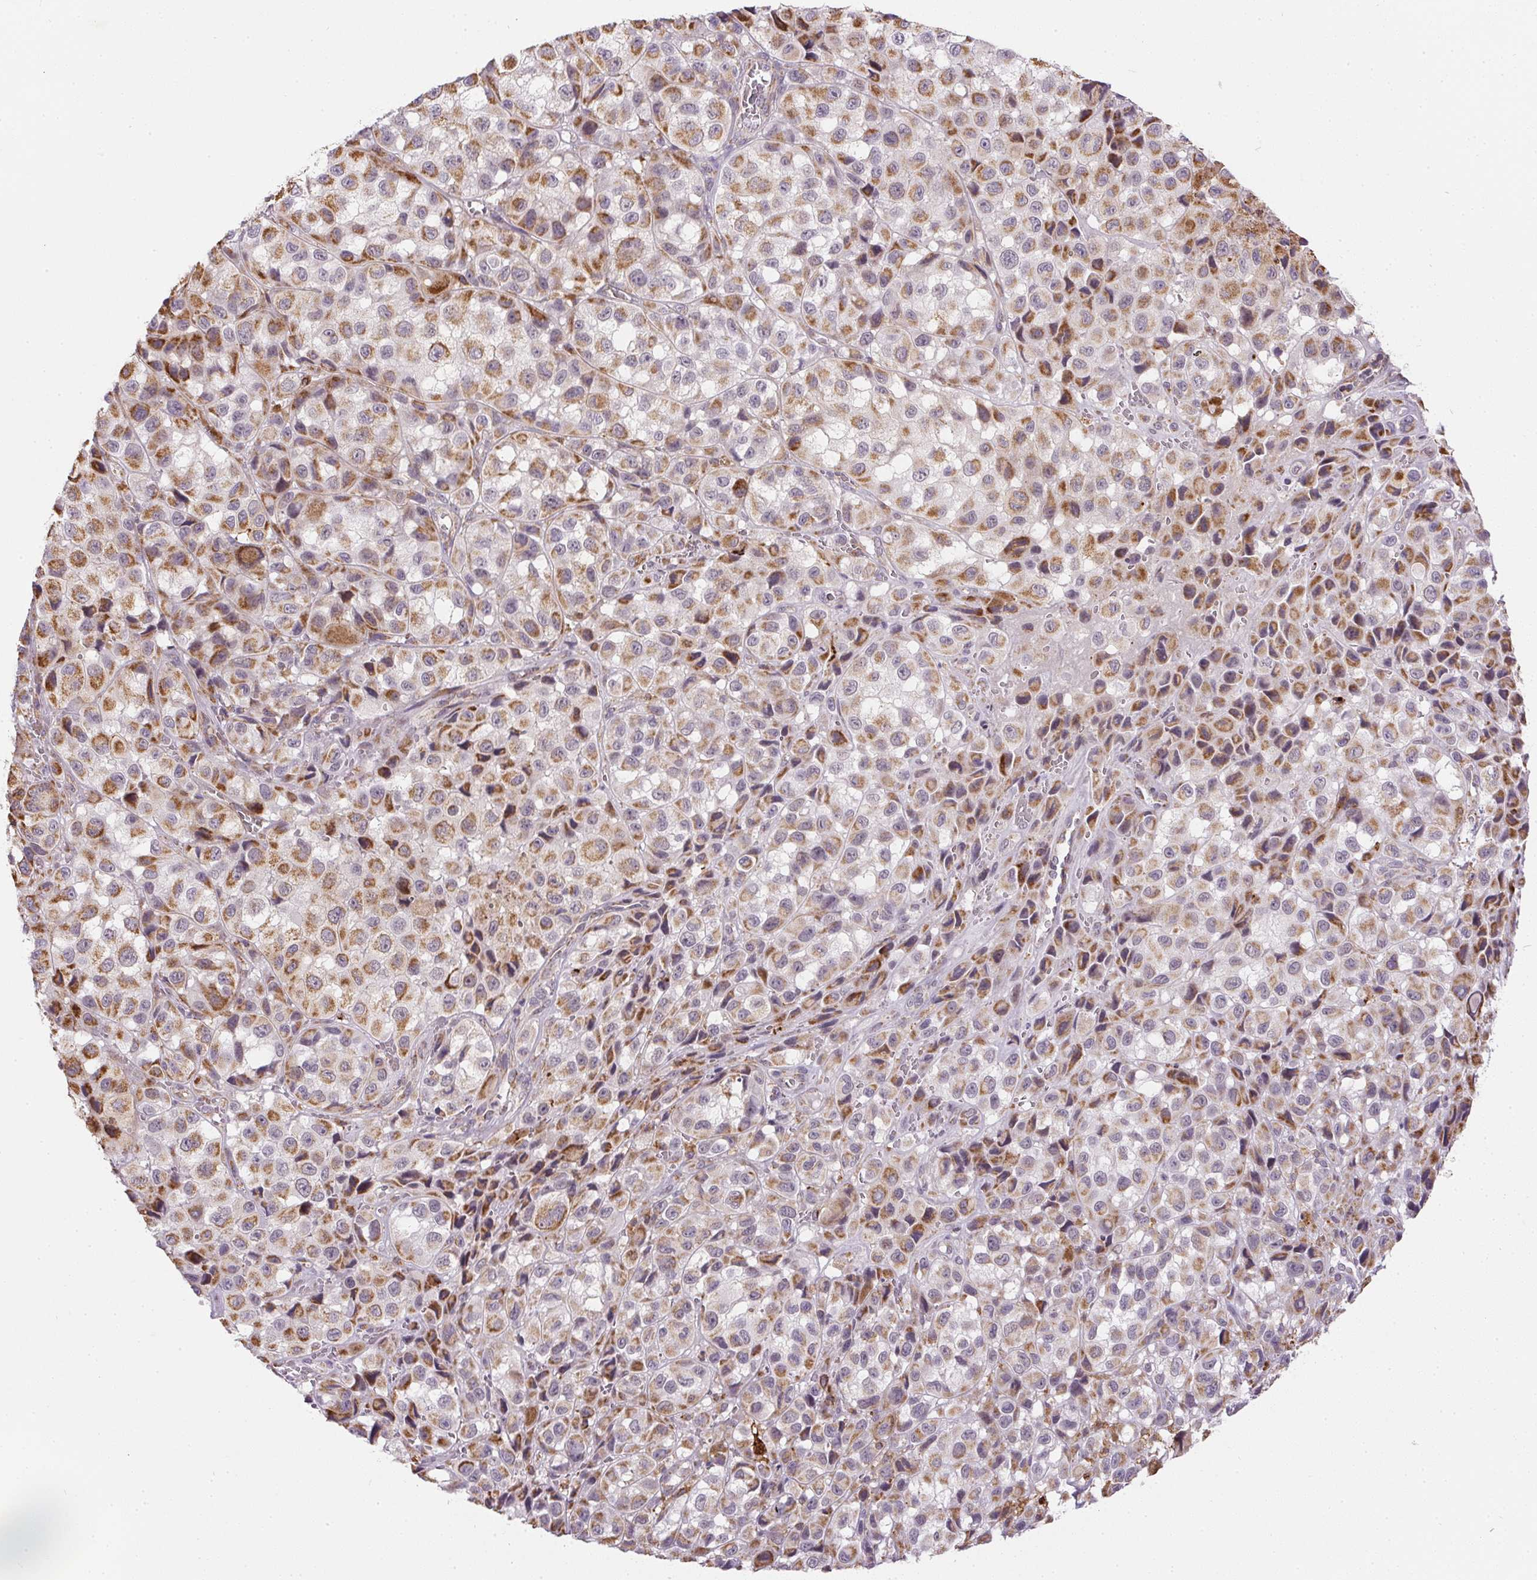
{"staining": {"intensity": "moderate", "quantity": ">75%", "location": "cytoplasmic/membranous"}, "tissue": "melanoma", "cell_type": "Tumor cells", "image_type": "cancer", "snomed": [{"axis": "morphology", "description": "Malignant melanoma, NOS"}, {"axis": "topography", "description": "Skin"}], "caption": "DAB immunohistochemical staining of malignant melanoma shows moderate cytoplasmic/membranous protein staining in about >75% of tumor cells. The protein is stained brown, and the nuclei are stained in blue (DAB (3,3'-diaminobenzidine) IHC with brightfield microscopy, high magnification).", "gene": "MAPK11", "patient": {"sex": "male", "age": 93}}